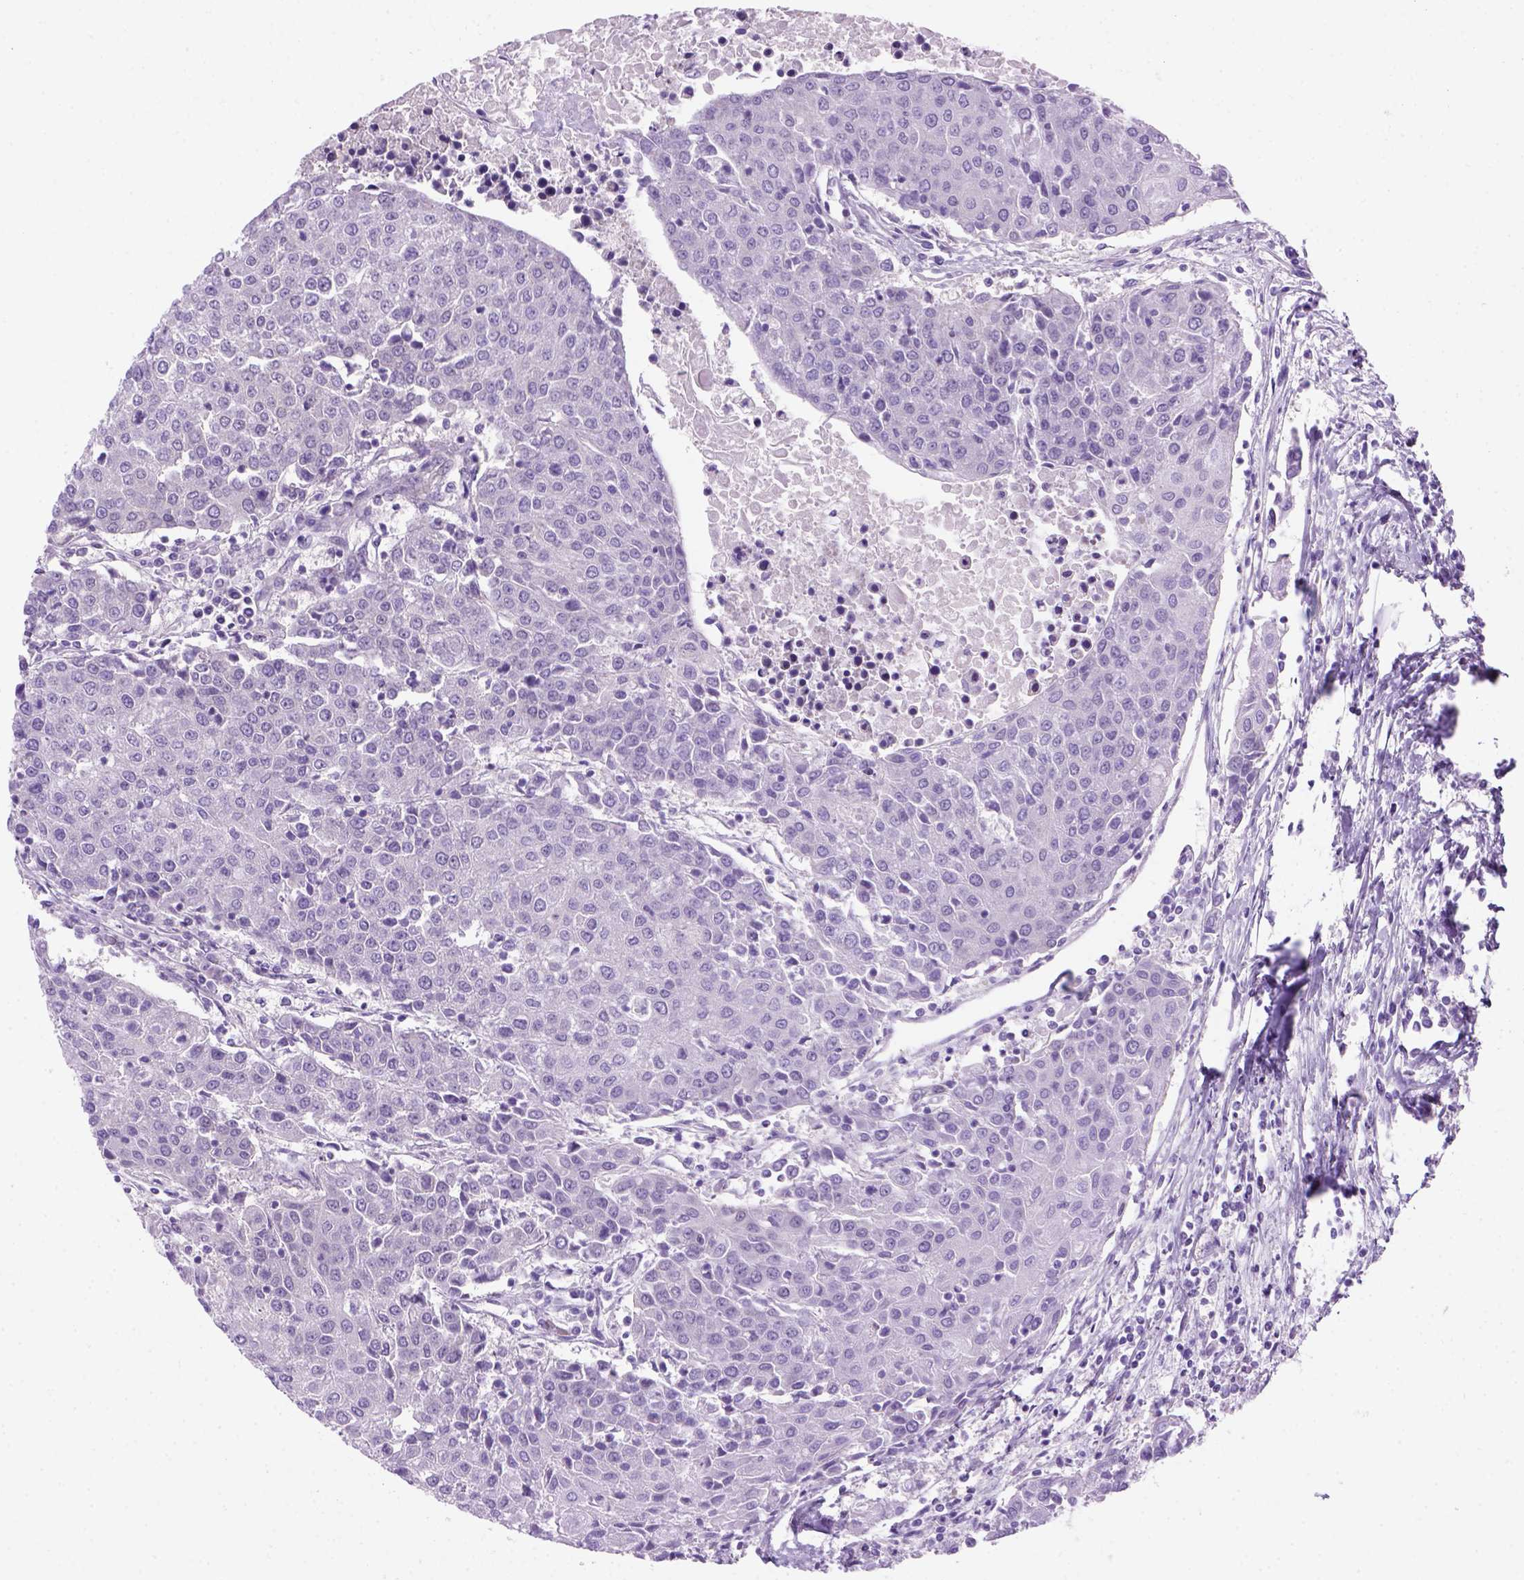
{"staining": {"intensity": "negative", "quantity": "none", "location": "none"}, "tissue": "urothelial cancer", "cell_type": "Tumor cells", "image_type": "cancer", "snomed": [{"axis": "morphology", "description": "Urothelial carcinoma, High grade"}, {"axis": "topography", "description": "Urinary bladder"}], "caption": "Image shows no significant protein staining in tumor cells of urothelial cancer. The staining was performed using DAB (3,3'-diaminobenzidine) to visualize the protein expression in brown, while the nuclei were stained in blue with hematoxylin (Magnification: 20x).", "gene": "MGMT", "patient": {"sex": "female", "age": 85}}